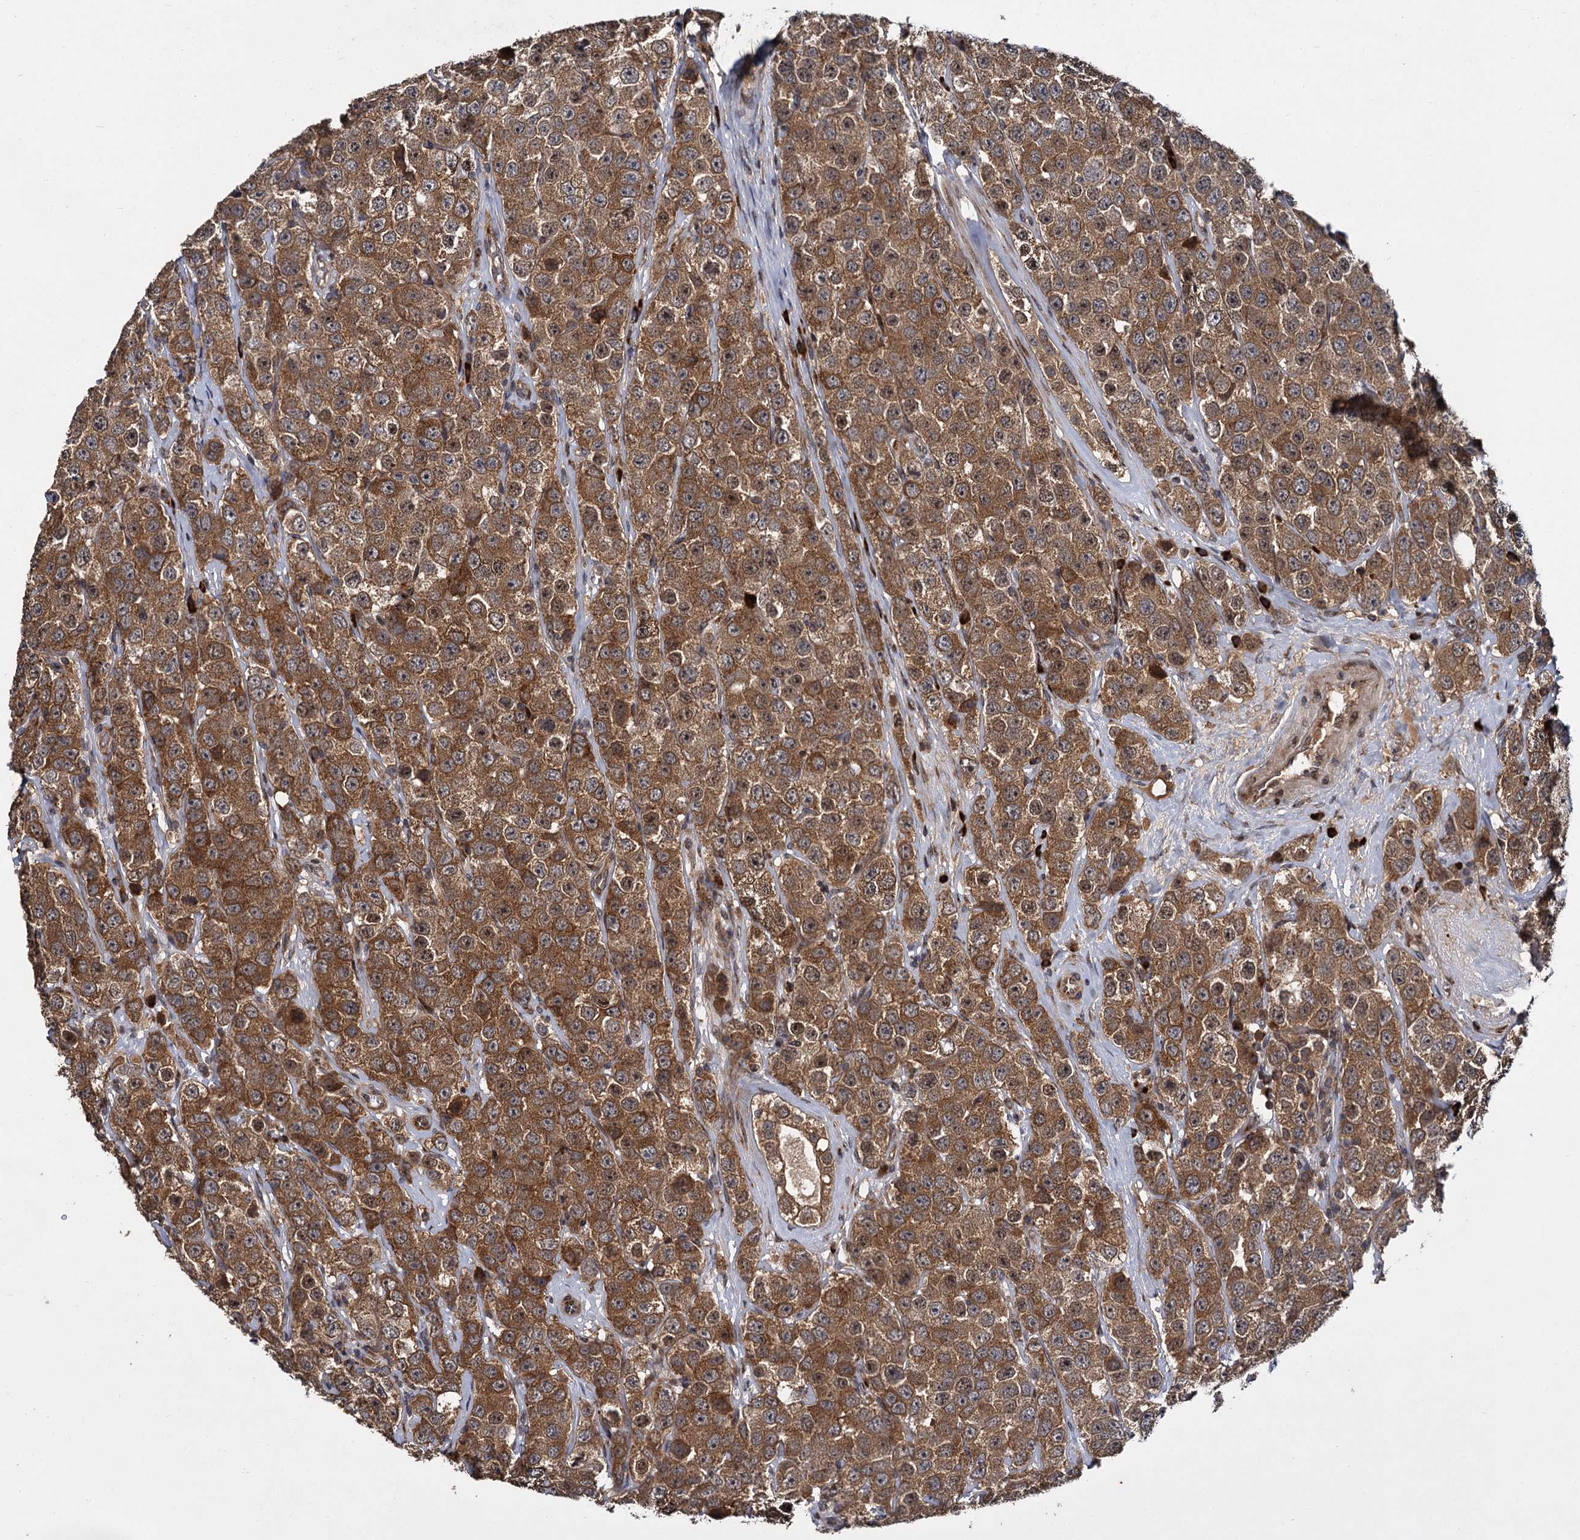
{"staining": {"intensity": "strong", "quantity": ">75%", "location": "cytoplasmic/membranous"}, "tissue": "testis cancer", "cell_type": "Tumor cells", "image_type": "cancer", "snomed": [{"axis": "morphology", "description": "Seminoma, NOS"}, {"axis": "topography", "description": "Testis"}], "caption": "Tumor cells show strong cytoplasmic/membranous staining in about >75% of cells in testis seminoma. (brown staining indicates protein expression, while blue staining denotes nuclei).", "gene": "INPPL1", "patient": {"sex": "male", "age": 28}}